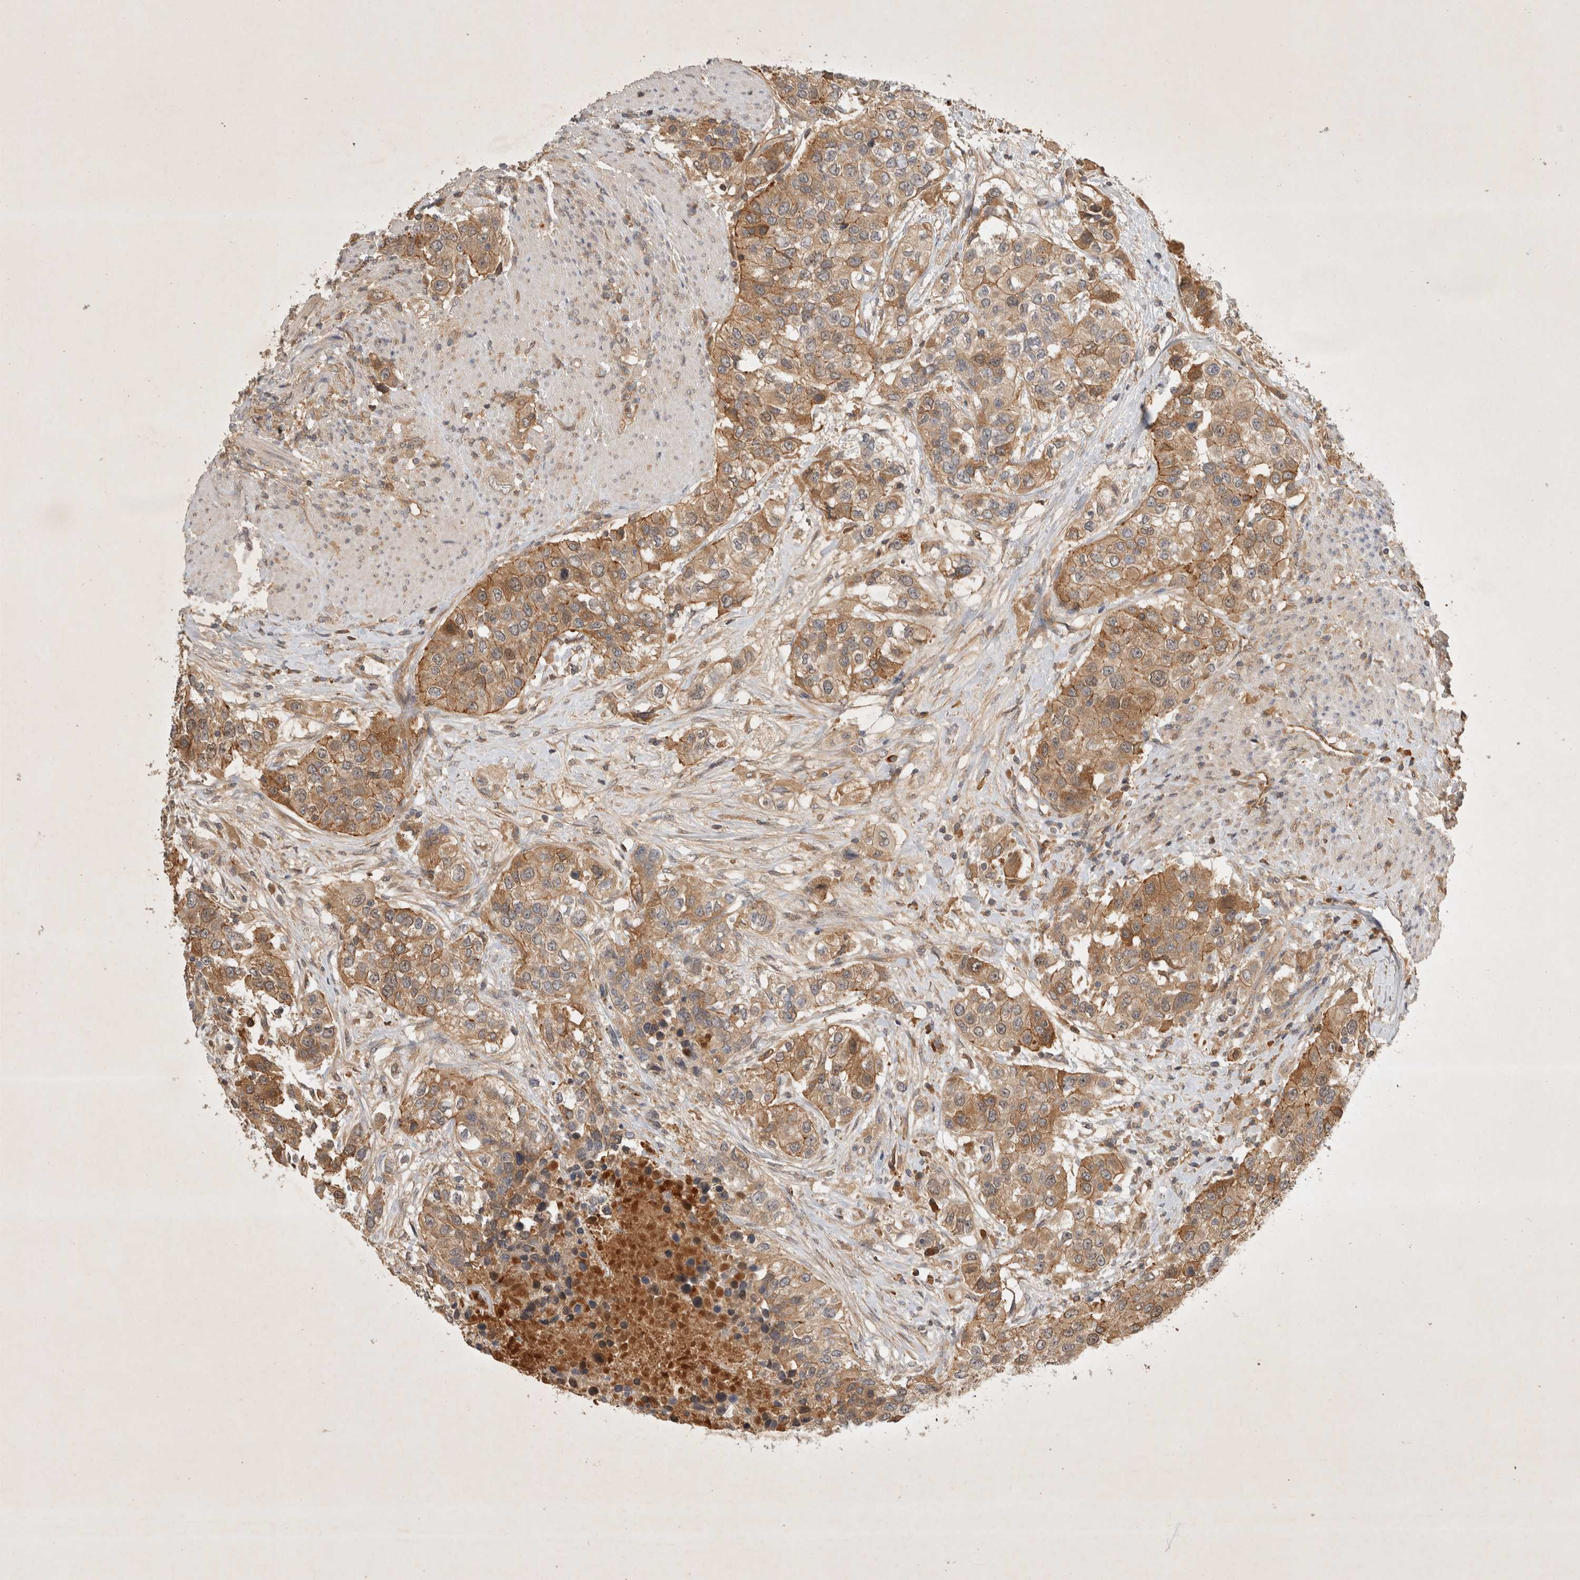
{"staining": {"intensity": "moderate", "quantity": ">75%", "location": "cytoplasmic/membranous"}, "tissue": "urothelial cancer", "cell_type": "Tumor cells", "image_type": "cancer", "snomed": [{"axis": "morphology", "description": "Urothelial carcinoma, High grade"}, {"axis": "topography", "description": "Urinary bladder"}], "caption": "Urothelial cancer stained with DAB immunohistochemistry exhibits medium levels of moderate cytoplasmic/membranous expression in approximately >75% of tumor cells.", "gene": "YES1", "patient": {"sex": "female", "age": 80}}